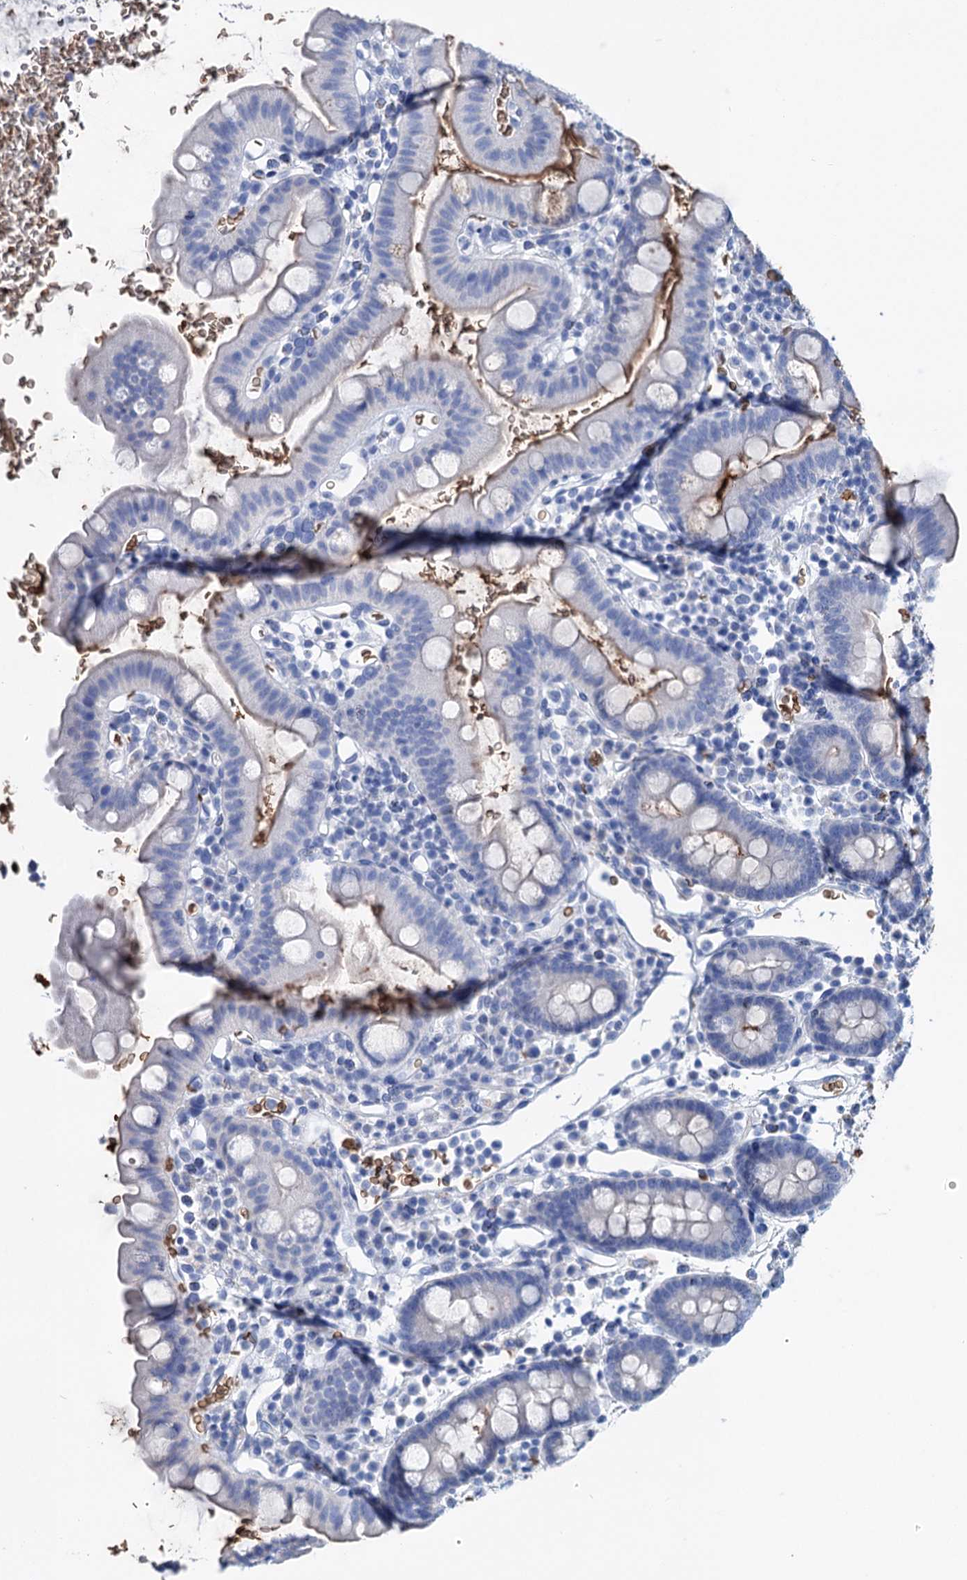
{"staining": {"intensity": "moderate", "quantity": "25%-75%", "location": "cytoplasmic/membranous"}, "tissue": "small intestine", "cell_type": "Glandular cells", "image_type": "normal", "snomed": [{"axis": "morphology", "description": "Normal tissue, NOS"}, {"axis": "topography", "description": "Stomach, upper"}, {"axis": "topography", "description": "Stomach, lower"}, {"axis": "topography", "description": "Small intestine"}], "caption": "A brown stain labels moderate cytoplasmic/membranous expression of a protein in glandular cells of unremarkable human small intestine.", "gene": "RPUSD3", "patient": {"sex": "male", "age": 68}}